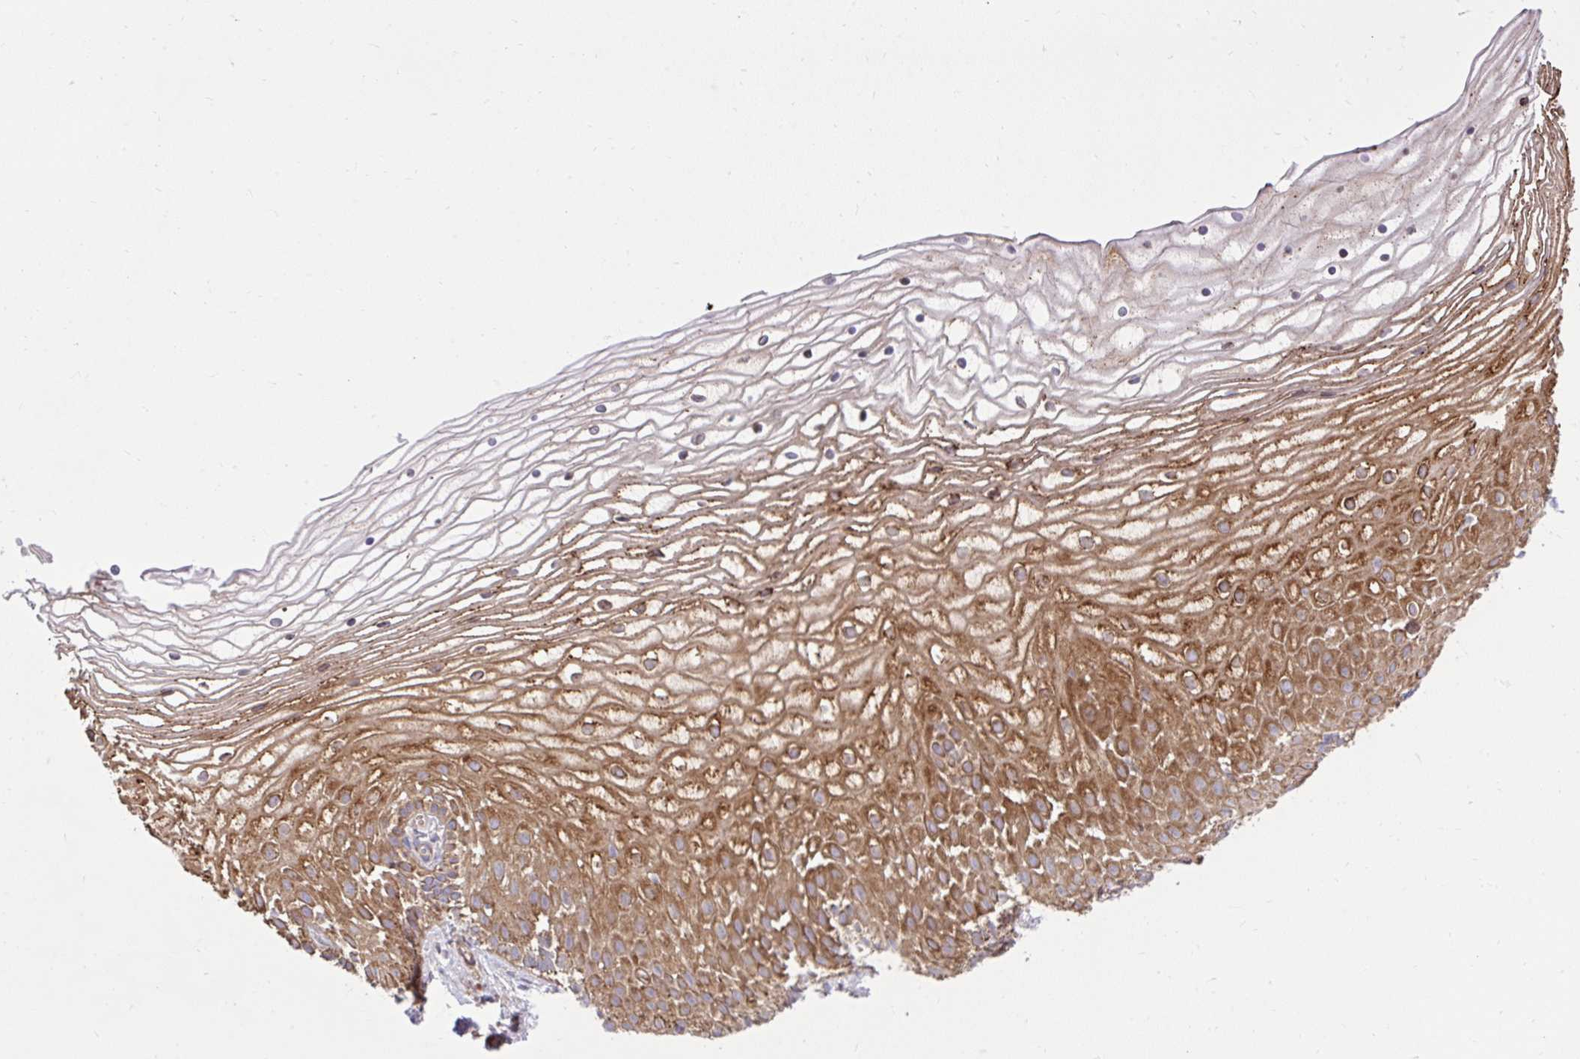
{"staining": {"intensity": "strong", "quantity": ">75%", "location": "cytoplasmic/membranous"}, "tissue": "vagina", "cell_type": "Squamous epithelial cells", "image_type": "normal", "snomed": [{"axis": "morphology", "description": "Normal tissue, NOS"}, {"axis": "topography", "description": "Vagina"}], "caption": "Strong cytoplasmic/membranous protein expression is present in about >75% of squamous epithelial cells in vagina.", "gene": "NMNAT3", "patient": {"sex": "female", "age": 56}}